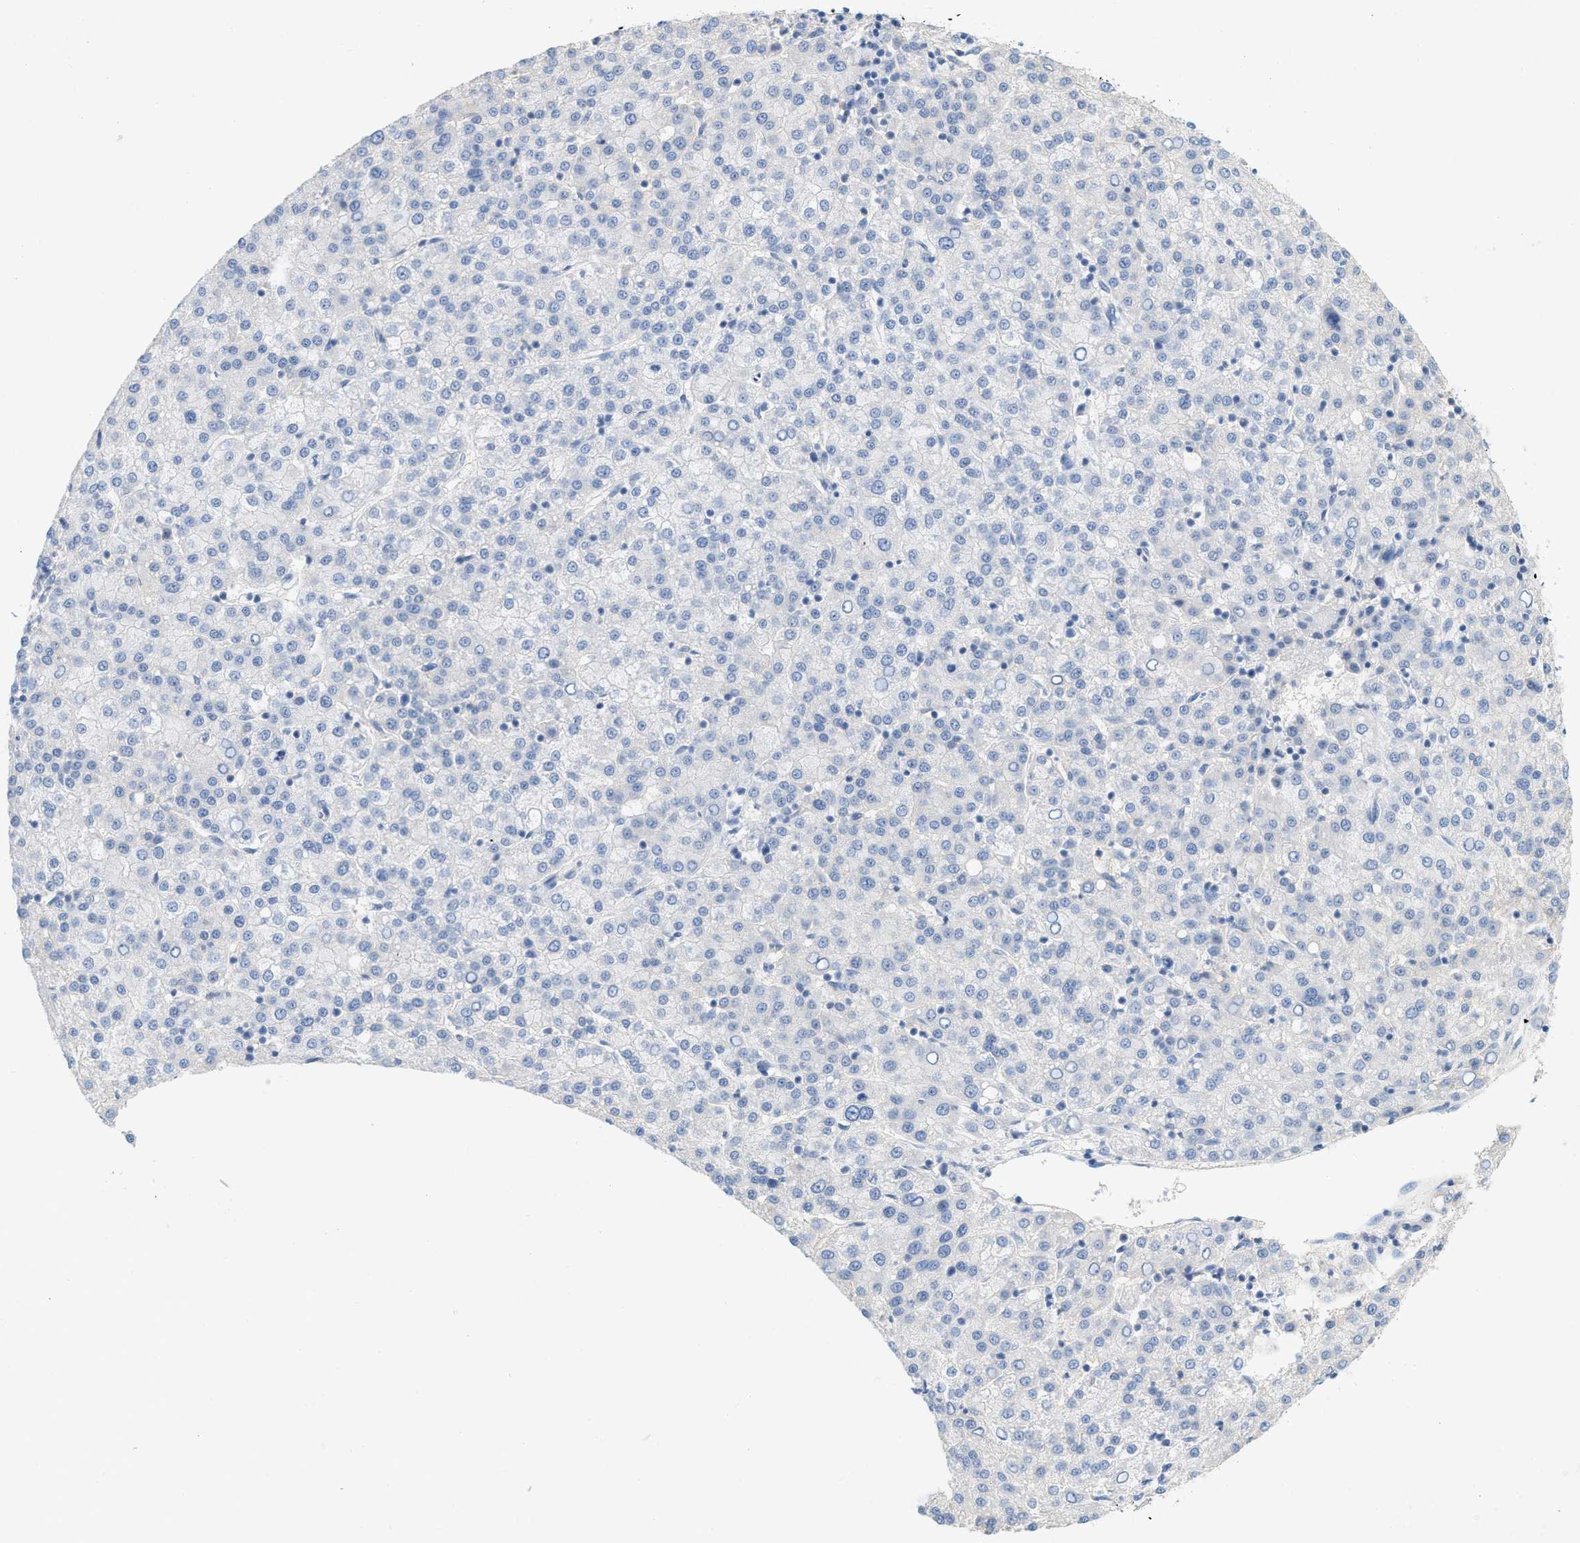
{"staining": {"intensity": "negative", "quantity": "none", "location": "none"}, "tissue": "liver cancer", "cell_type": "Tumor cells", "image_type": "cancer", "snomed": [{"axis": "morphology", "description": "Carcinoma, Hepatocellular, NOS"}, {"axis": "topography", "description": "Liver"}], "caption": "Tumor cells show no significant protein expression in hepatocellular carcinoma (liver).", "gene": "PAPPA", "patient": {"sex": "female", "age": 58}}